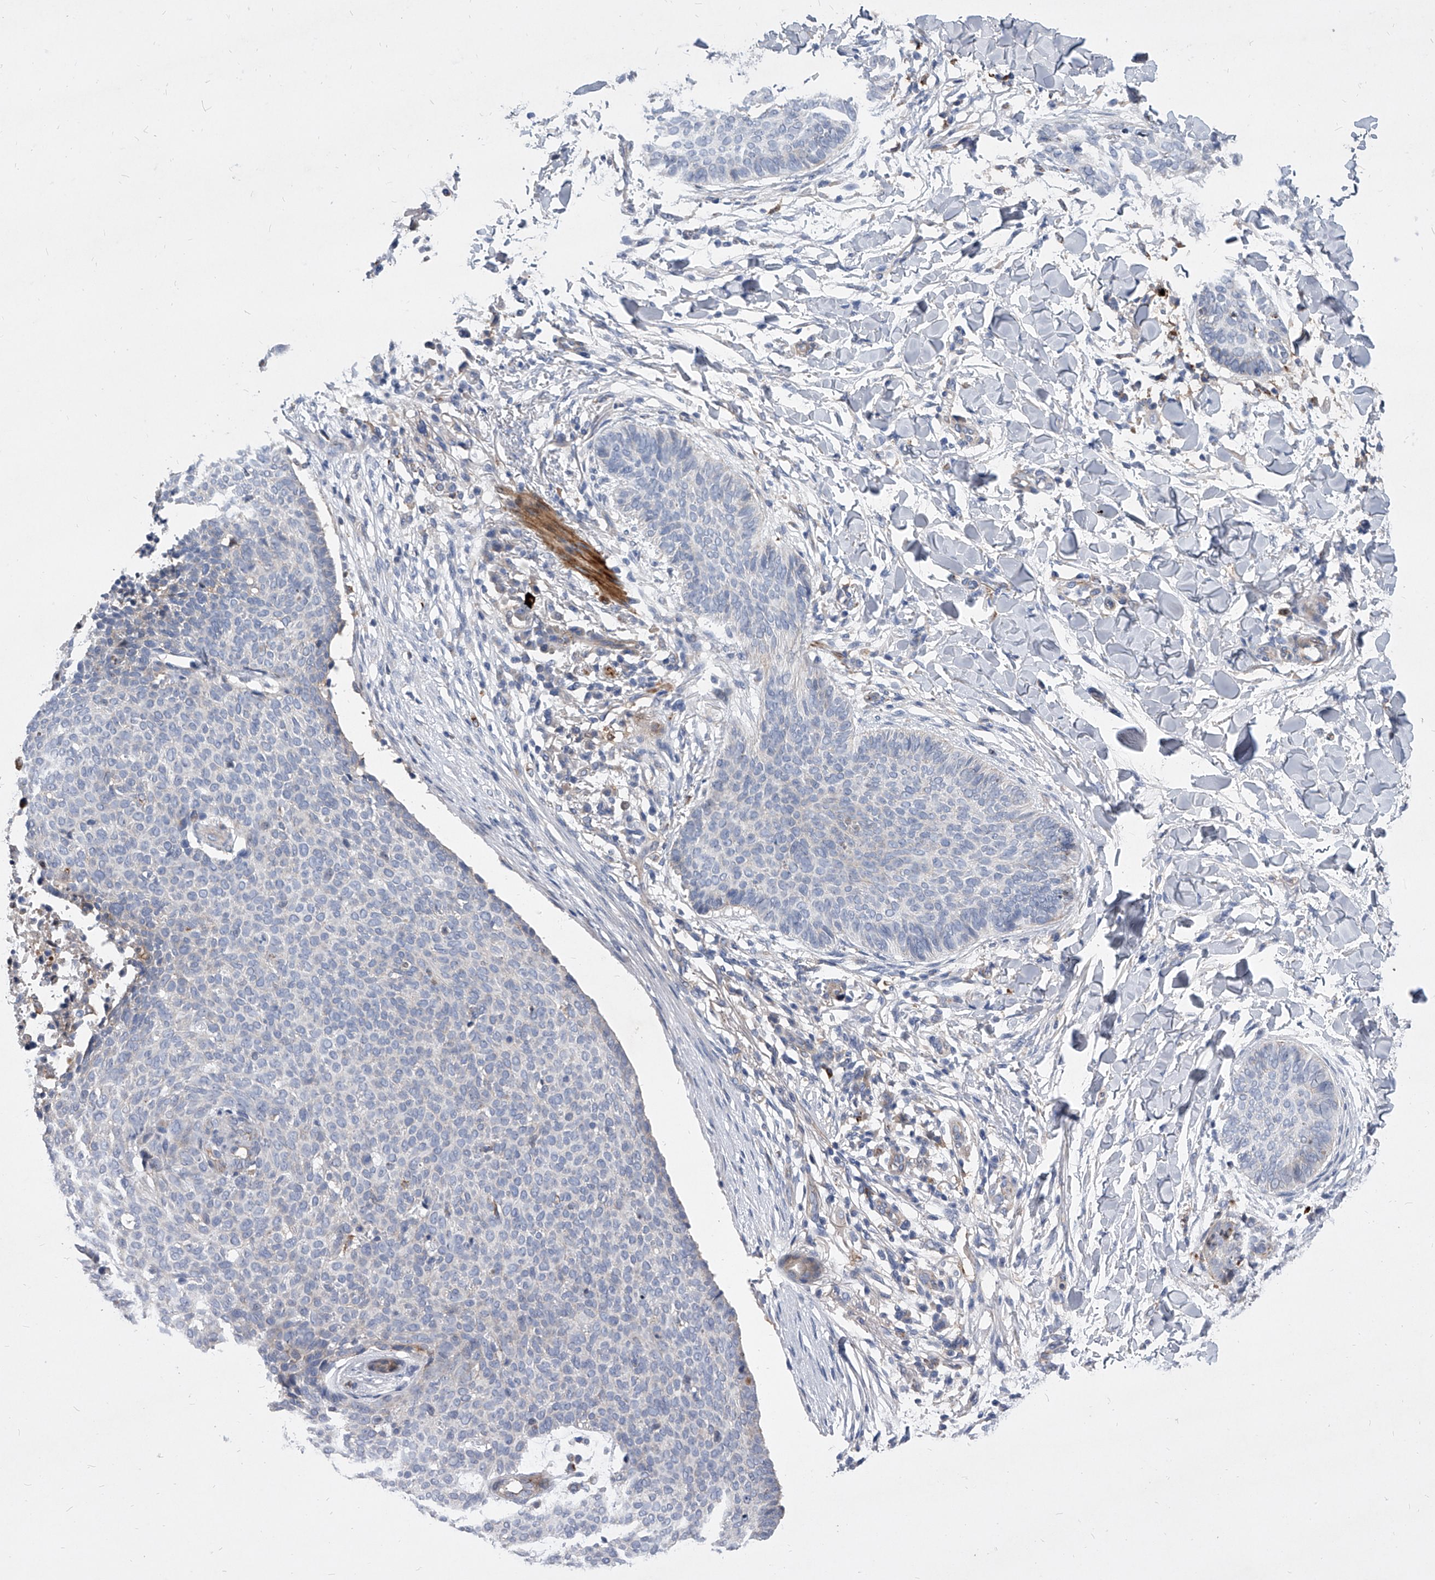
{"staining": {"intensity": "negative", "quantity": "none", "location": "none"}, "tissue": "skin cancer", "cell_type": "Tumor cells", "image_type": "cancer", "snomed": [{"axis": "morphology", "description": "Normal tissue, NOS"}, {"axis": "morphology", "description": "Basal cell carcinoma"}, {"axis": "topography", "description": "Skin"}], "caption": "An immunohistochemistry image of basal cell carcinoma (skin) is shown. There is no staining in tumor cells of basal cell carcinoma (skin).", "gene": "MINDY4", "patient": {"sex": "male", "age": 50}}